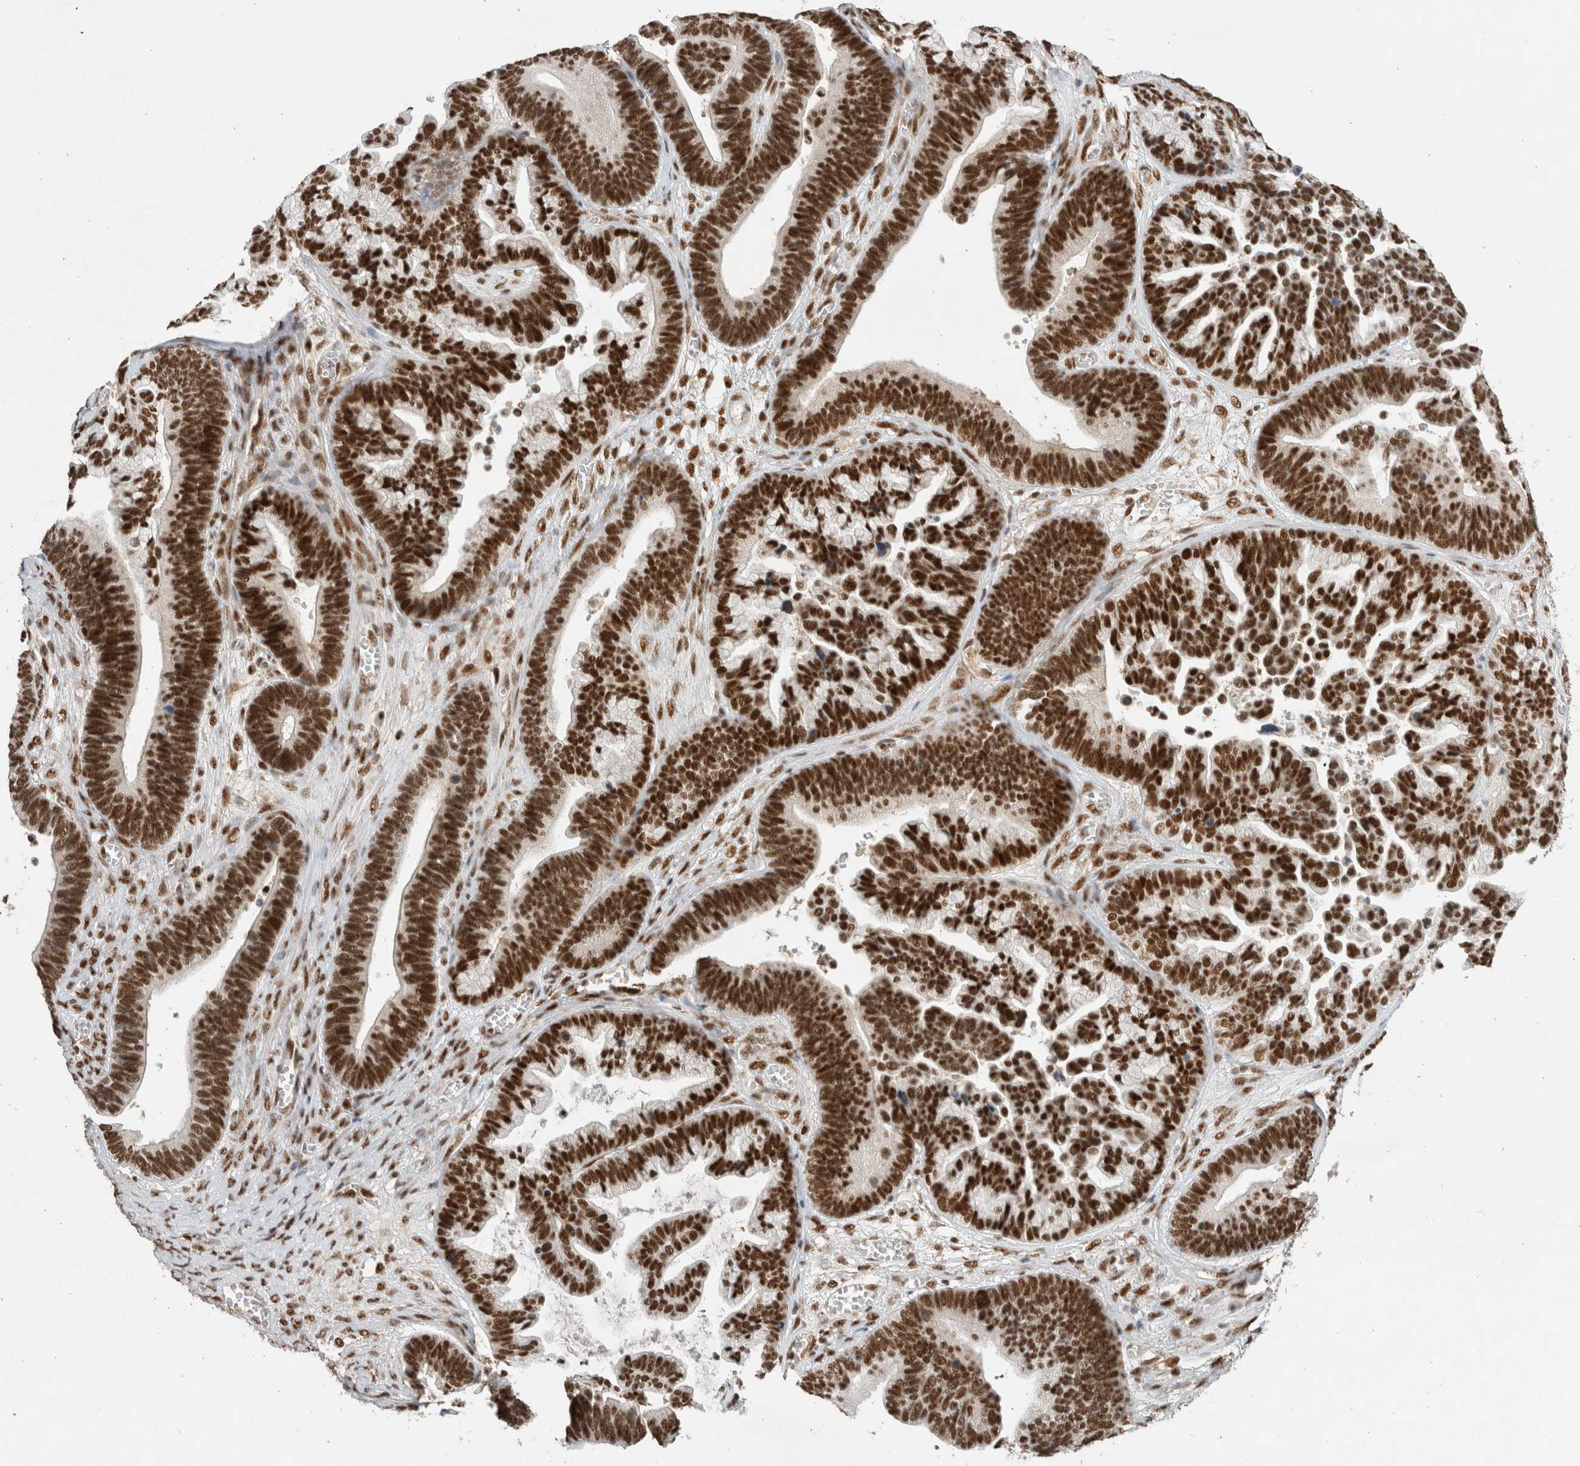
{"staining": {"intensity": "strong", "quantity": ">75%", "location": "nuclear"}, "tissue": "ovarian cancer", "cell_type": "Tumor cells", "image_type": "cancer", "snomed": [{"axis": "morphology", "description": "Cystadenocarcinoma, serous, NOS"}, {"axis": "topography", "description": "Ovary"}], "caption": "High-power microscopy captured an immunohistochemistry histopathology image of ovarian cancer, revealing strong nuclear positivity in about >75% of tumor cells.", "gene": "DDX42", "patient": {"sex": "female", "age": 56}}